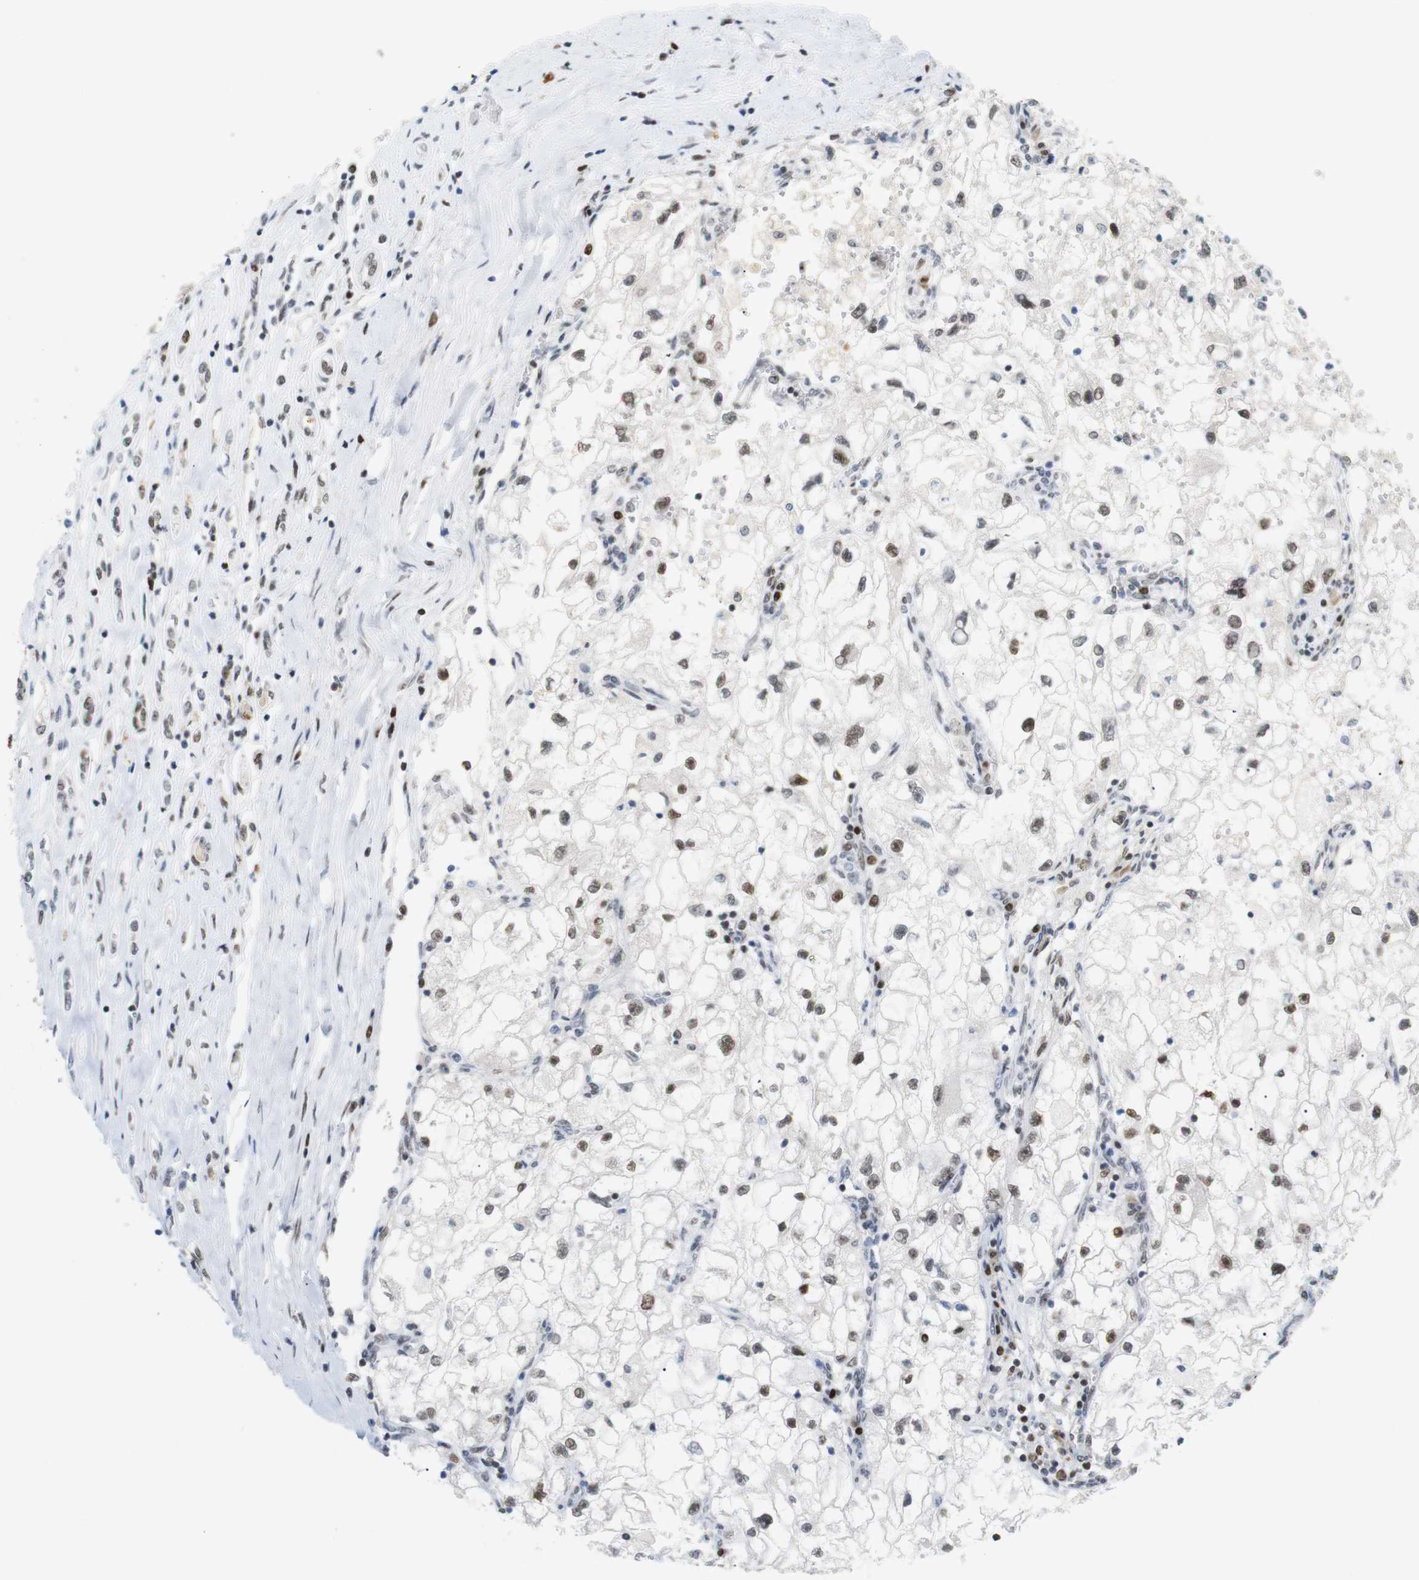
{"staining": {"intensity": "moderate", "quantity": ">75%", "location": "nuclear"}, "tissue": "renal cancer", "cell_type": "Tumor cells", "image_type": "cancer", "snomed": [{"axis": "morphology", "description": "Adenocarcinoma, NOS"}, {"axis": "topography", "description": "Kidney"}], "caption": "Renal adenocarcinoma stained with a brown dye exhibits moderate nuclear positive positivity in approximately >75% of tumor cells.", "gene": "RIOX2", "patient": {"sex": "female", "age": 70}}